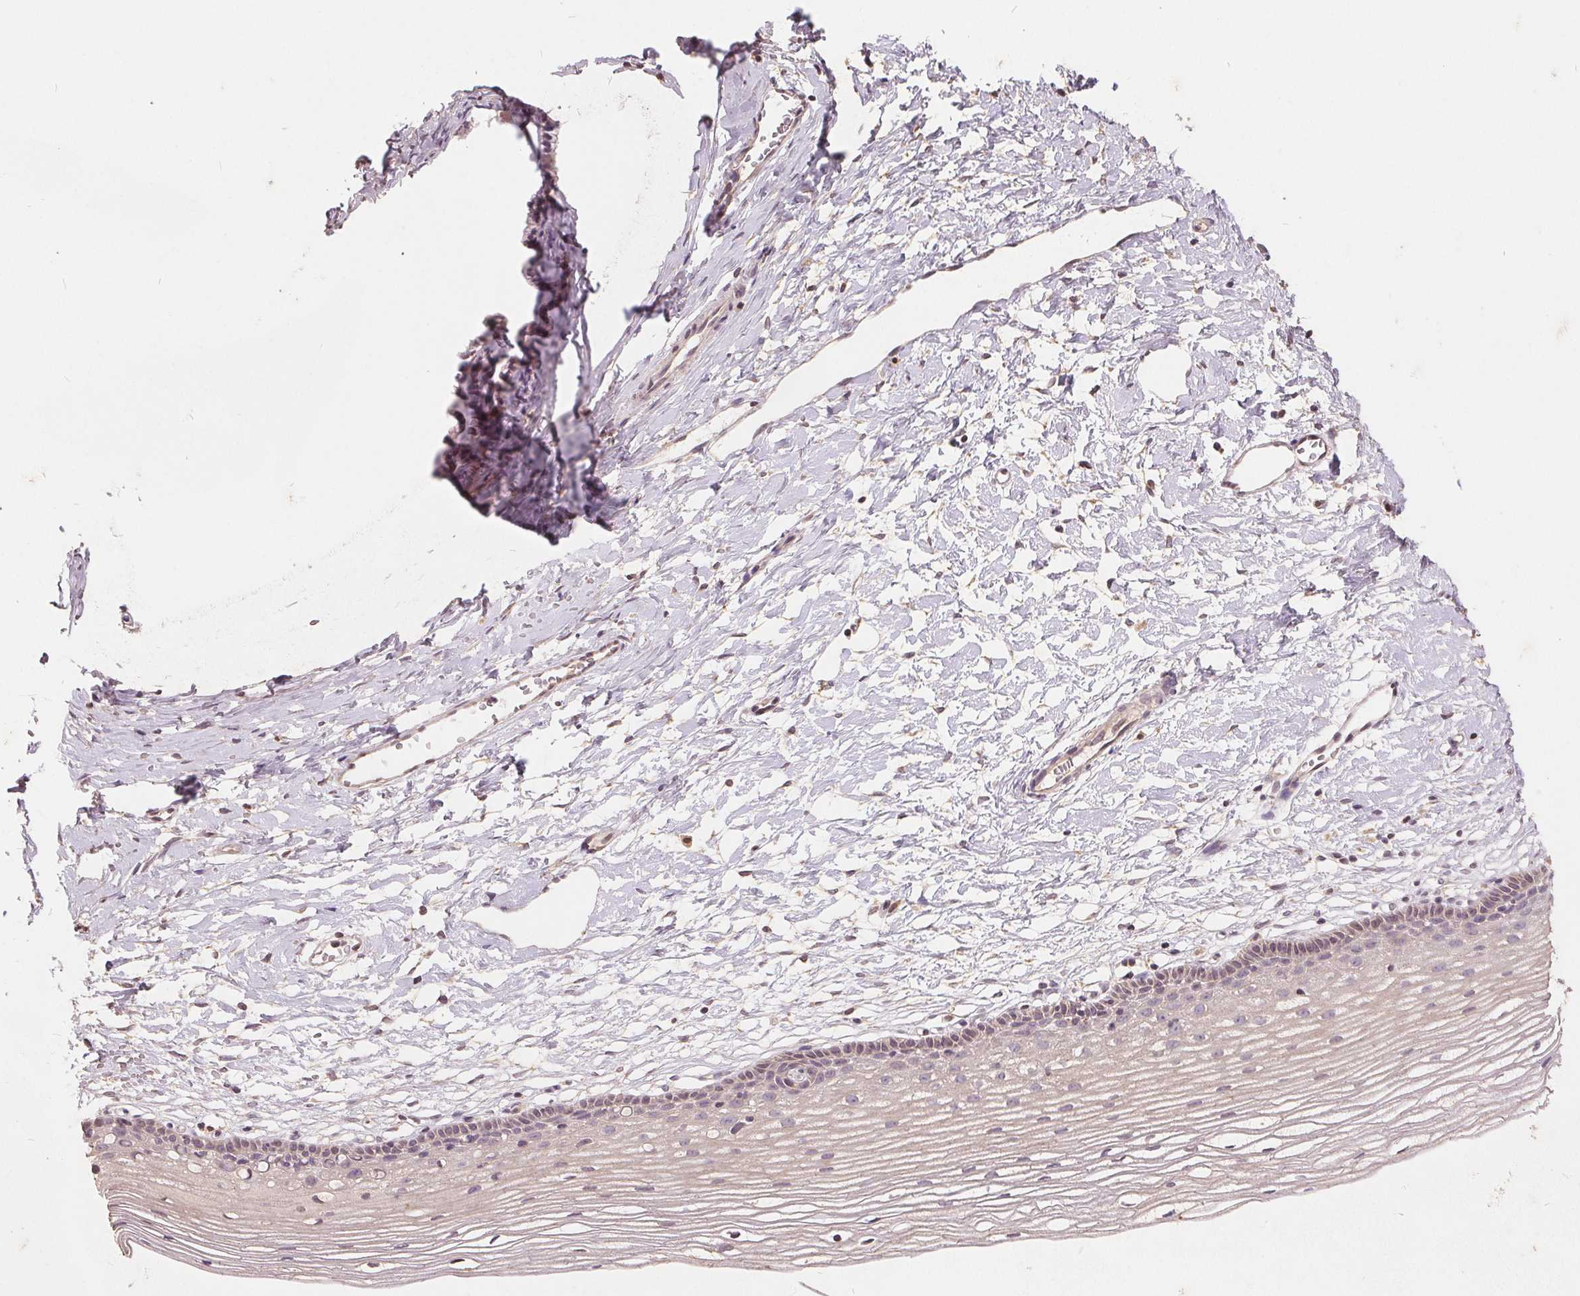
{"staining": {"intensity": "weak", "quantity": "<25%", "location": "cytoplasmic/membranous"}, "tissue": "cervix", "cell_type": "Glandular cells", "image_type": "normal", "snomed": [{"axis": "morphology", "description": "Normal tissue, NOS"}, {"axis": "topography", "description": "Cervix"}], "caption": "The photomicrograph exhibits no staining of glandular cells in benign cervix. (DAB immunohistochemistry with hematoxylin counter stain).", "gene": "CDIPT", "patient": {"sex": "female", "age": 40}}